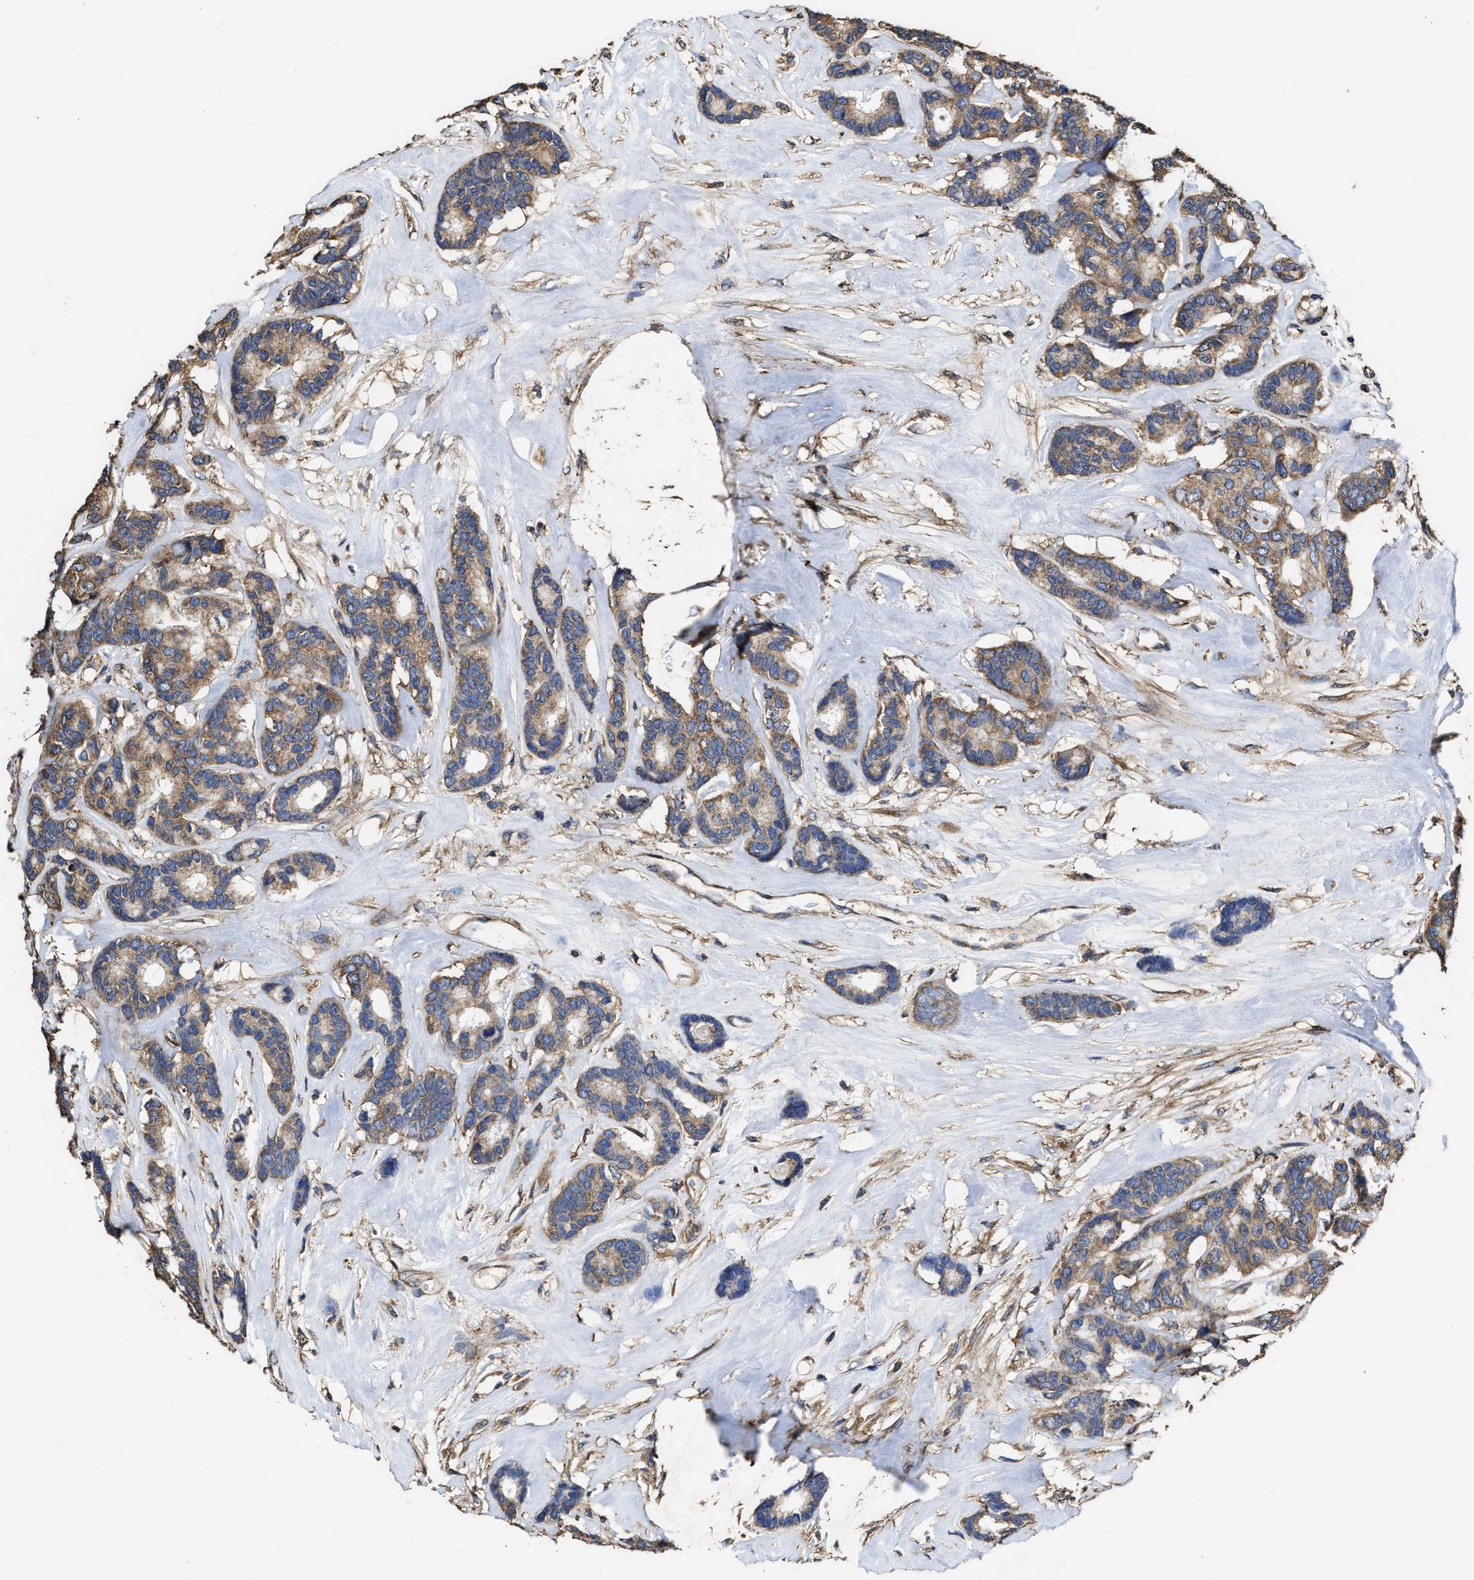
{"staining": {"intensity": "moderate", "quantity": ">75%", "location": "cytoplasmic/membranous"}, "tissue": "breast cancer", "cell_type": "Tumor cells", "image_type": "cancer", "snomed": [{"axis": "morphology", "description": "Duct carcinoma"}, {"axis": "topography", "description": "Breast"}], "caption": "A medium amount of moderate cytoplasmic/membranous positivity is appreciated in about >75% of tumor cells in breast cancer (intraductal carcinoma) tissue. (Brightfield microscopy of DAB IHC at high magnification).", "gene": "SFXN4", "patient": {"sex": "female", "age": 87}}